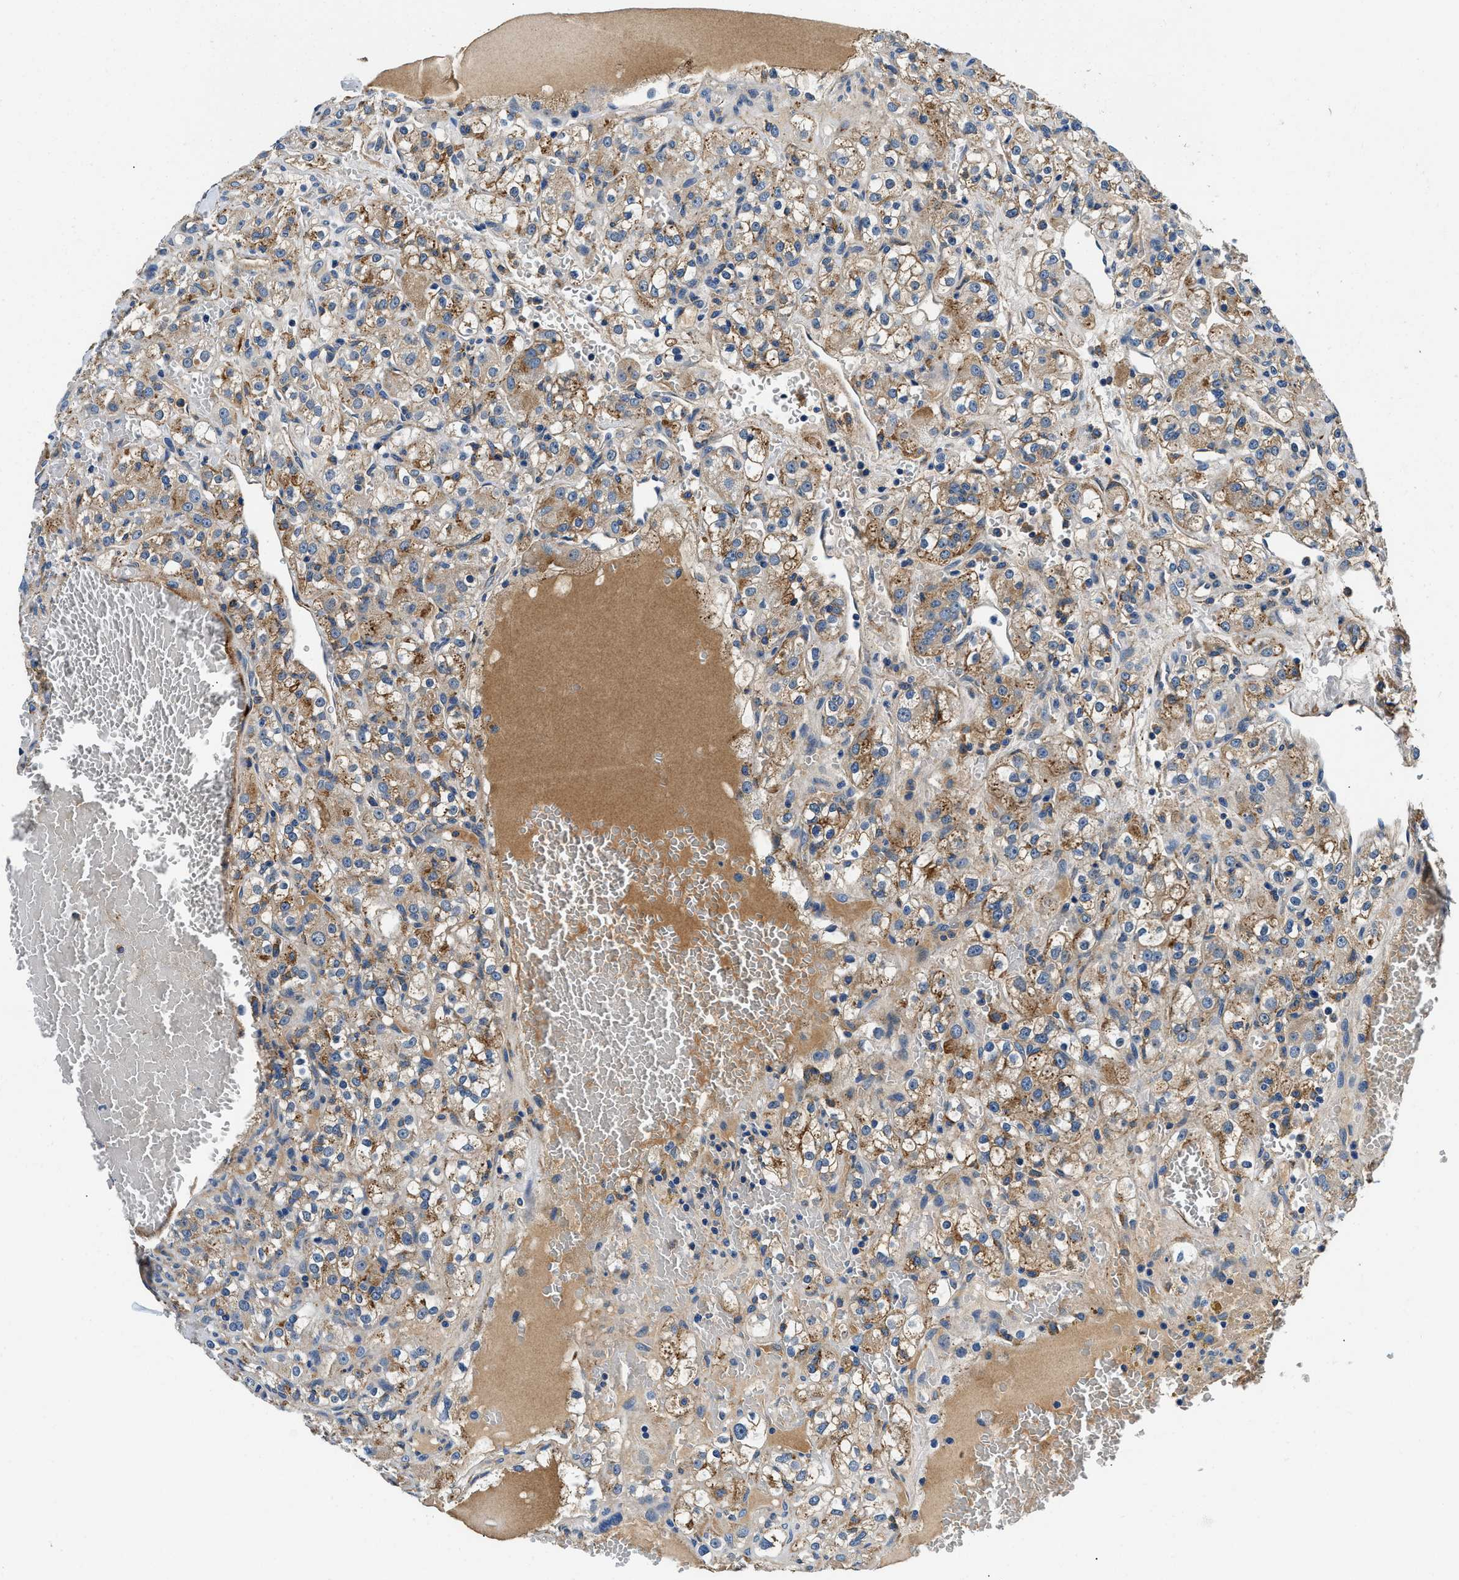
{"staining": {"intensity": "moderate", "quantity": ">75%", "location": "cytoplasmic/membranous"}, "tissue": "renal cancer", "cell_type": "Tumor cells", "image_type": "cancer", "snomed": [{"axis": "morphology", "description": "Normal tissue, NOS"}, {"axis": "morphology", "description": "Adenocarcinoma, NOS"}, {"axis": "topography", "description": "Kidney"}], "caption": "Renal adenocarcinoma tissue shows moderate cytoplasmic/membranous expression in about >75% of tumor cells, visualized by immunohistochemistry.", "gene": "ZFAND3", "patient": {"sex": "male", "age": 61}}